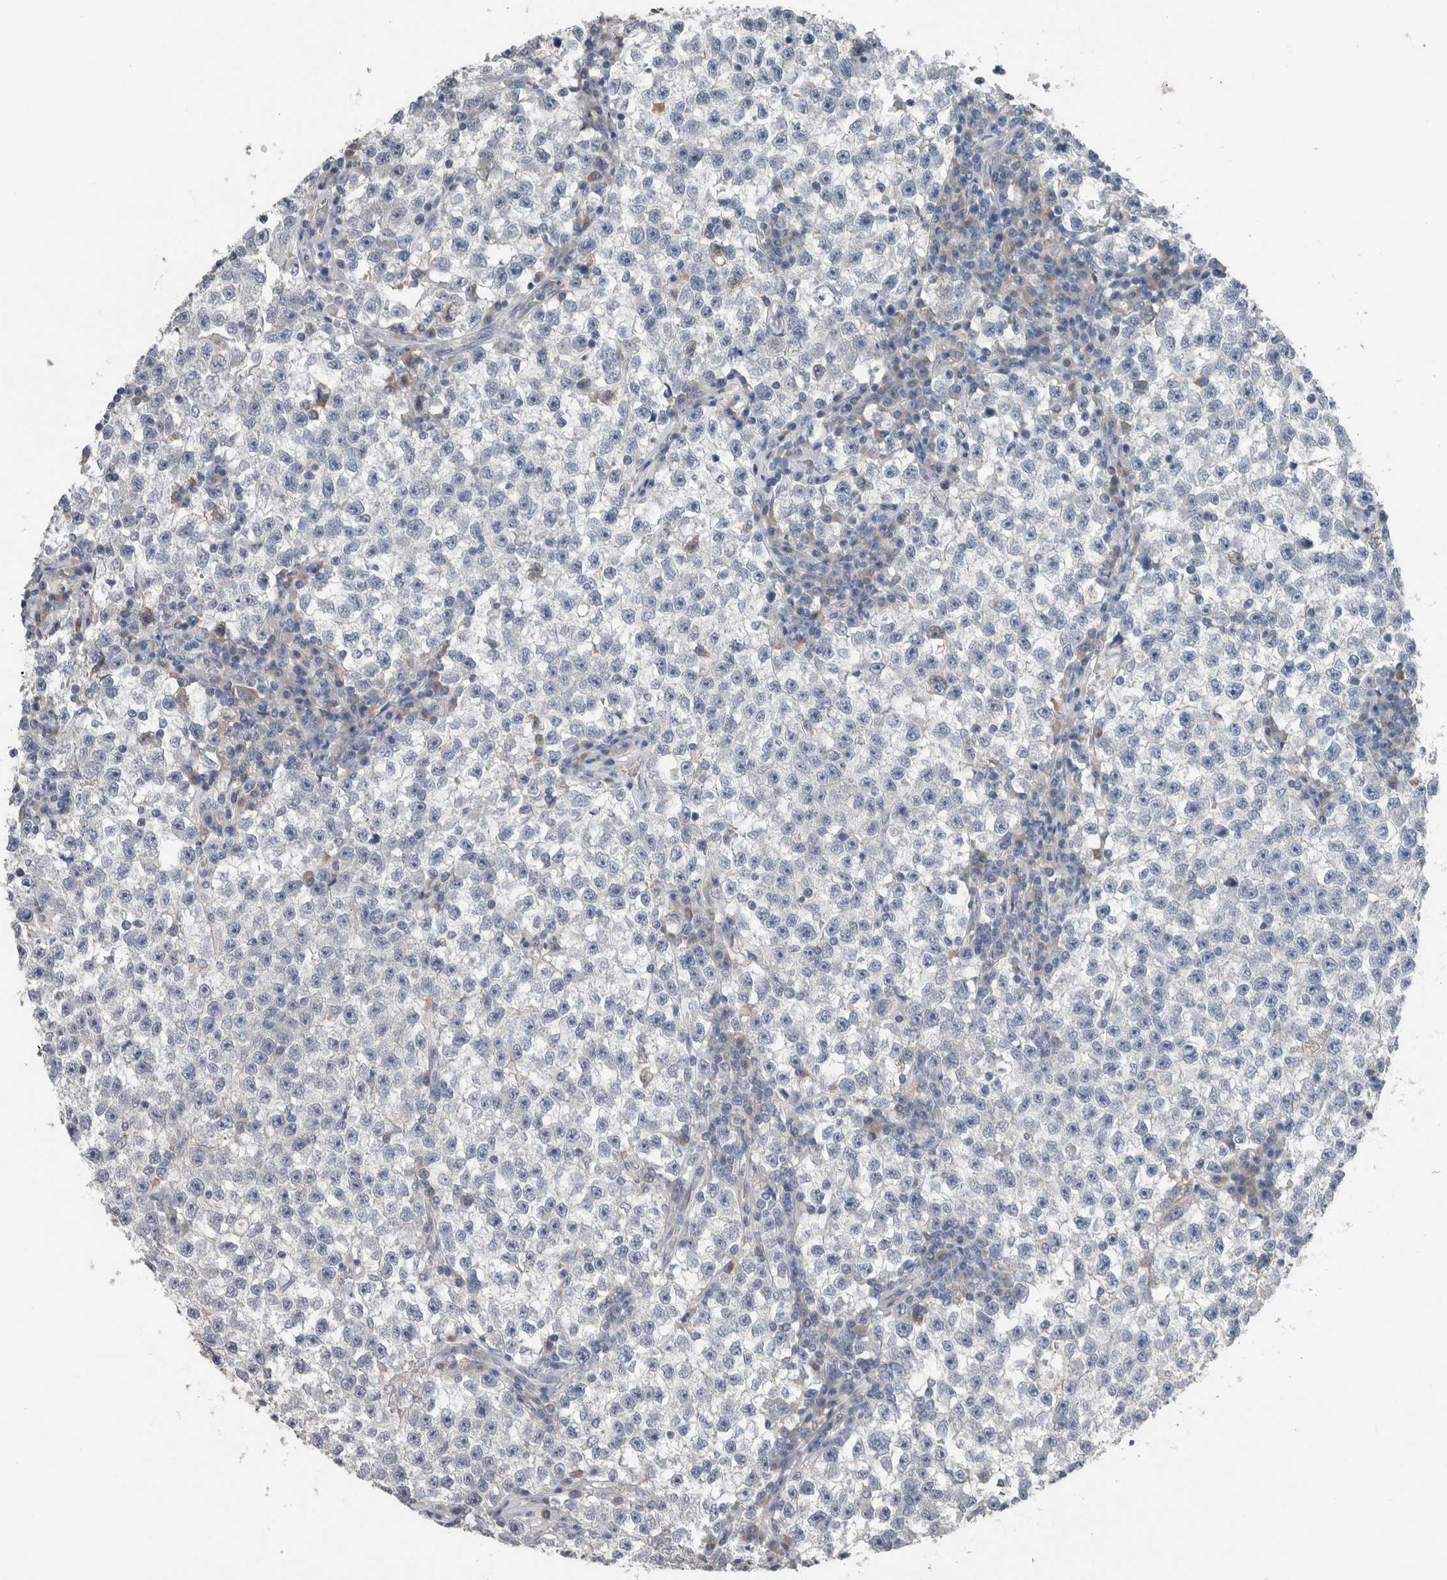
{"staining": {"intensity": "negative", "quantity": "none", "location": "none"}, "tissue": "testis cancer", "cell_type": "Tumor cells", "image_type": "cancer", "snomed": [{"axis": "morphology", "description": "Seminoma, NOS"}, {"axis": "topography", "description": "Testis"}], "caption": "The immunohistochemistry (IHC) photomicrograph has no significant expression in tumor cells of seminoma (testis) tissue.", "gene": "CRNN", "patient": {"sex": "male", "age": 22}}